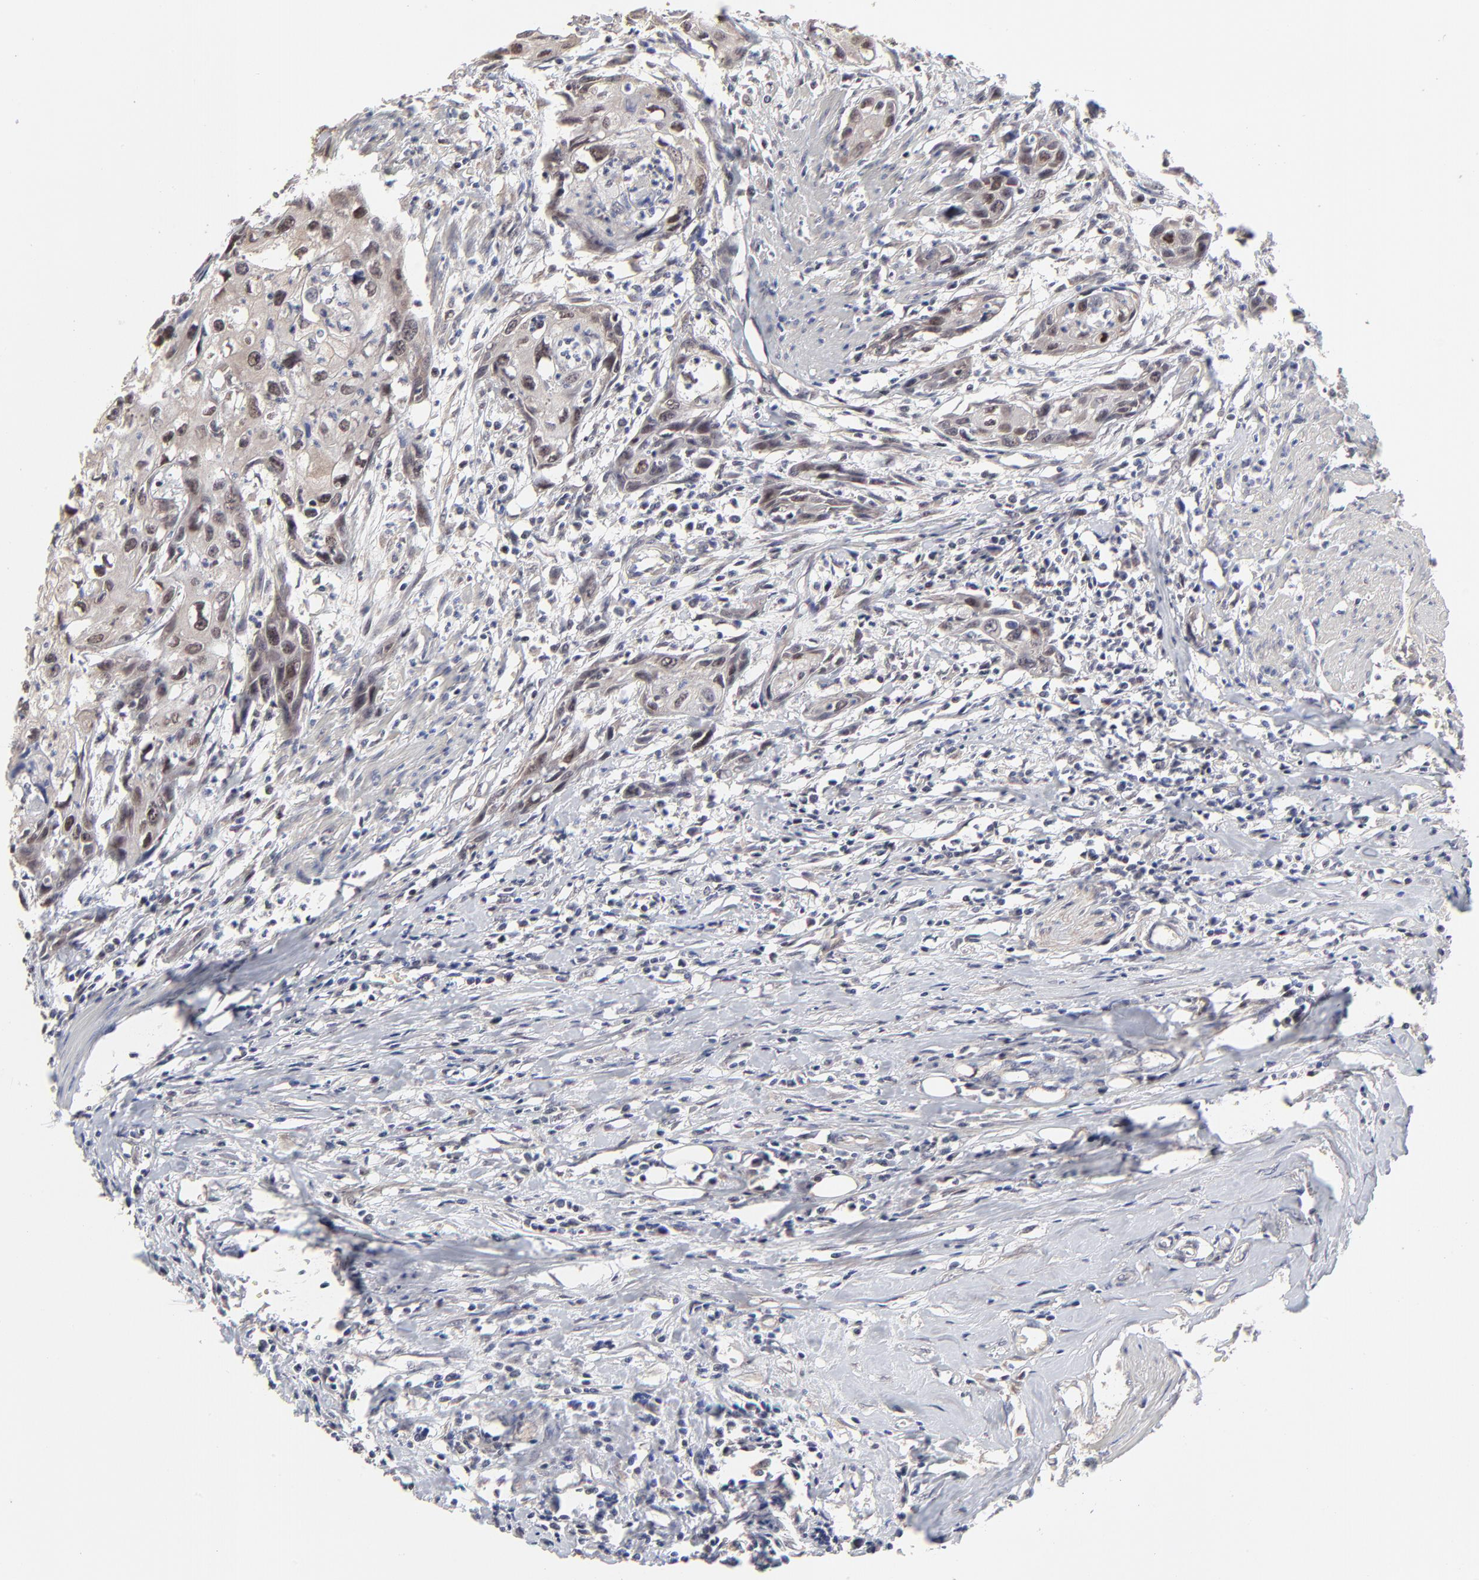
{"staining": {"intensity": "negative", "quantity": "none", "location": "none"}, "tissue": "urothelial cancer", "cell_type": "Tumor cells", "image_type": "cancer", "snomed": [{"axis": "morphology", "description": "Urothelial carcinoma, High grade"}, {"axis": "topography", "description": "Urinary bladder"}], "caption": "This micrograph is of high-grade urothelial carcinoma stained with immunohistochemistry (IHC) to label a protein in brown with the nuclei are counter-stained blue. There is no staining in tumor cells.", "gene": "FRMD8", "patient": {"sex": "male", "age": 54}}